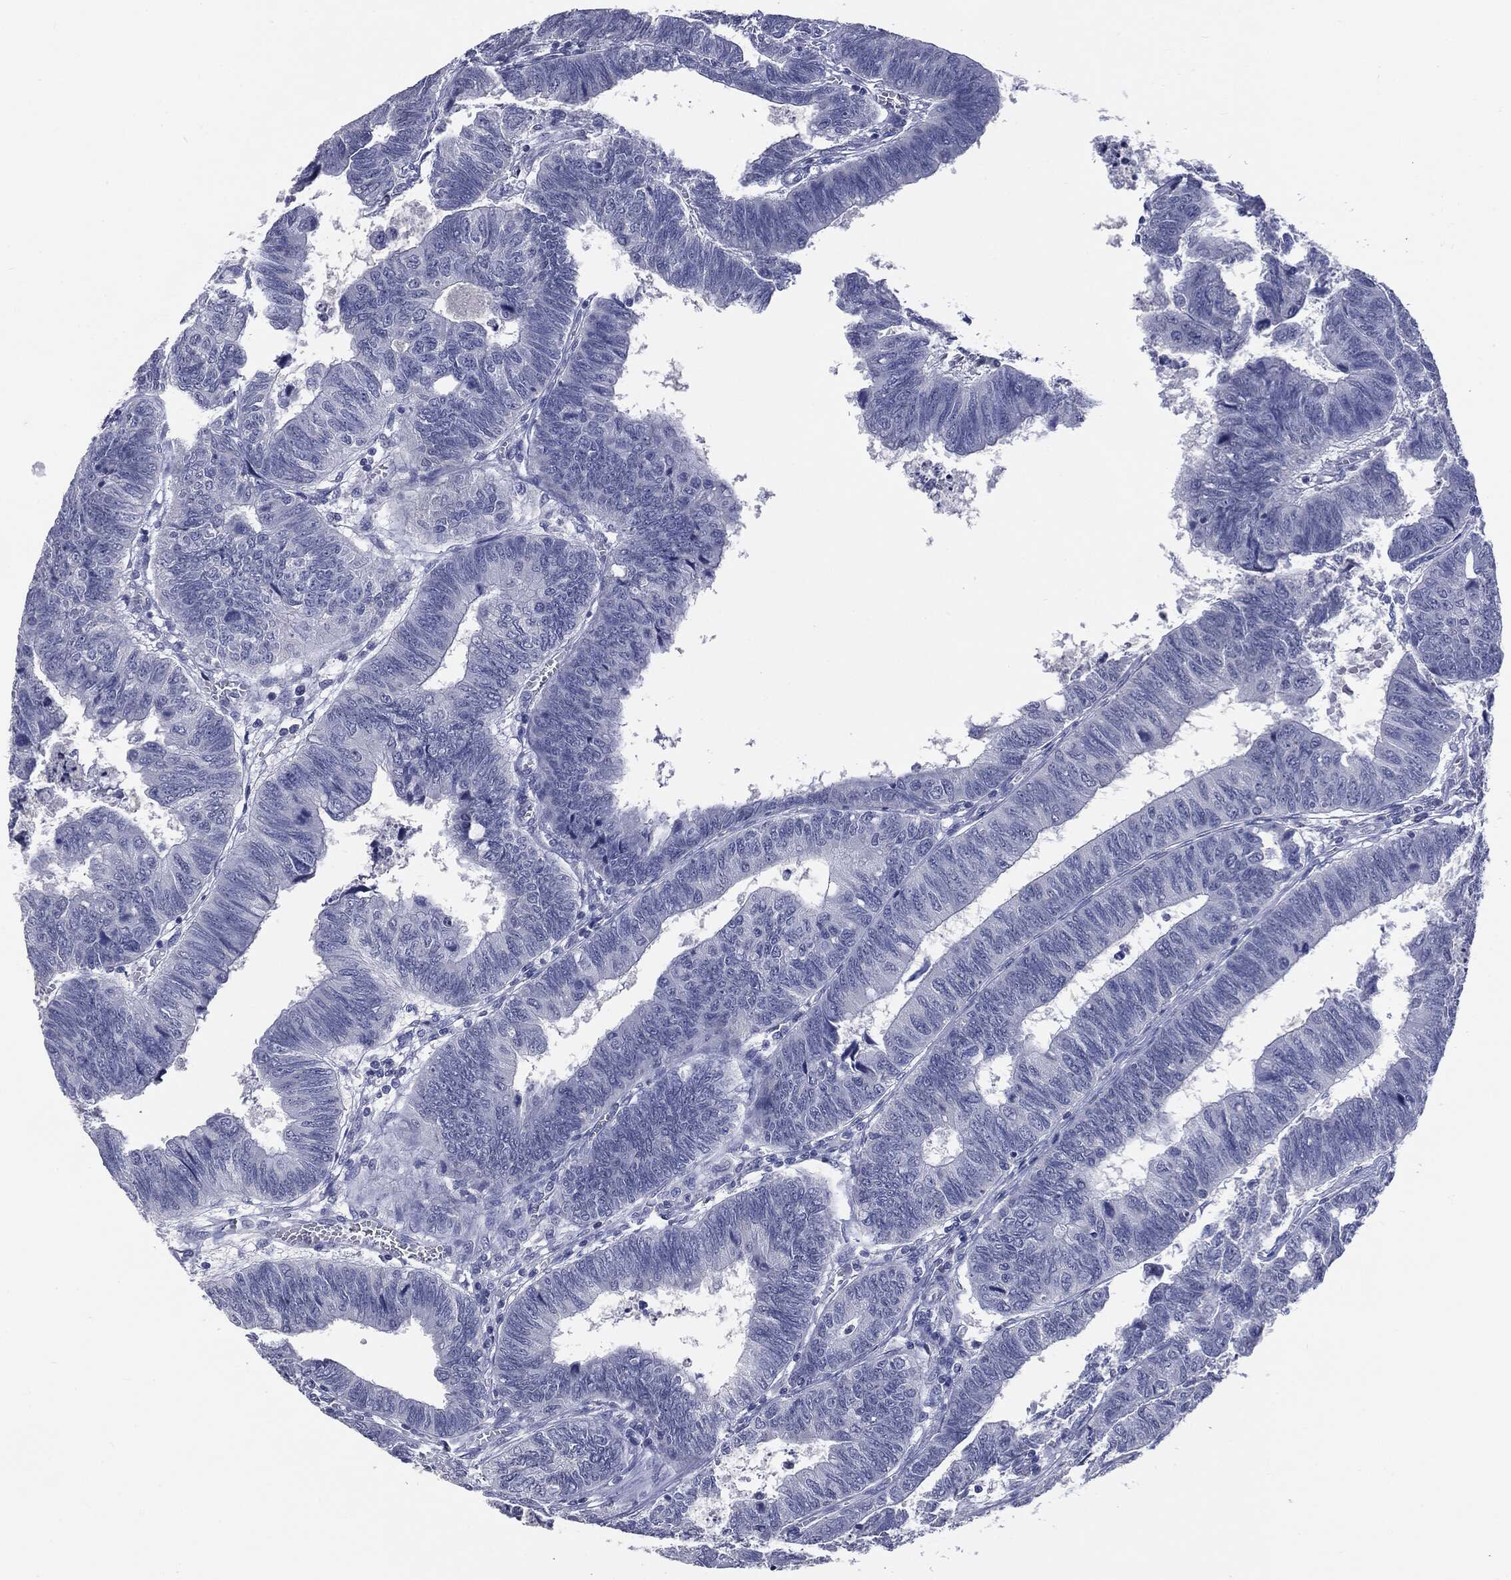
{"staining": {"intensity": "negative", "quantity": "none", "location": "none"}, "tissue": "colorectal cancer", "cell_type": "Tumor cells", "image_type": "cancer", "snomed": [{"axis": "morphology", "description": "Adenocarcinoma, NOS"}, {"axis": "topography", "description": "Colon"}], "caption": "Immunohistochemistry (IHC) photomicrograph of human colorectal cancer (adenocarcinoma) stained for a protein (brown), which displays no staining in tumor cells.", "gene": "TSHB", "patient": {"sex": "male", "age": 62}}